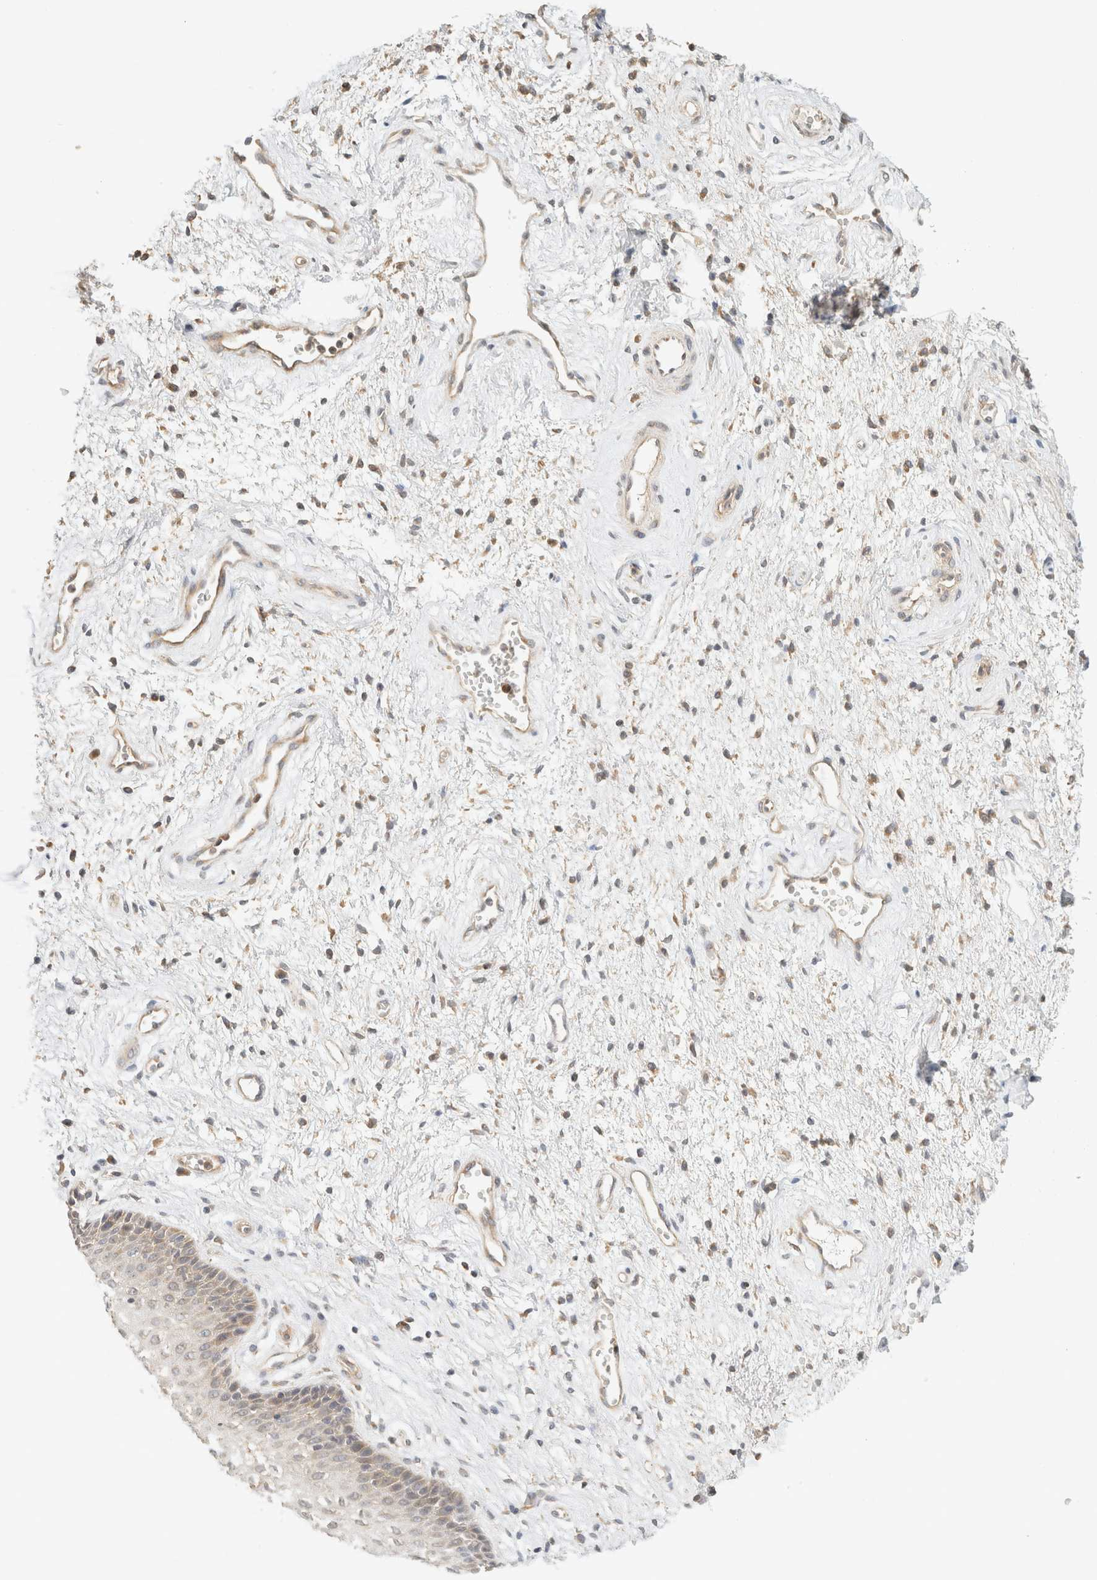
{"staining": {"intensity": "weak", "quantity": "<25%", "location": "cytoplasmic/membranous"}, "tissue": "vagina", "cell_type": "Squamous epithelial cells", "image_type": "normal", "snomed": [{"axis": "morphology", "description": "Normal tissue, NOS"}, {"axis": "topography", "description": "Vagina"}], "caption": "This is an IHC micrograph of benign human vagina. There is no positivity in squamous epithelial cells.", "gene": "TACC1", "patient": {"sex": "female", "age": 34}}